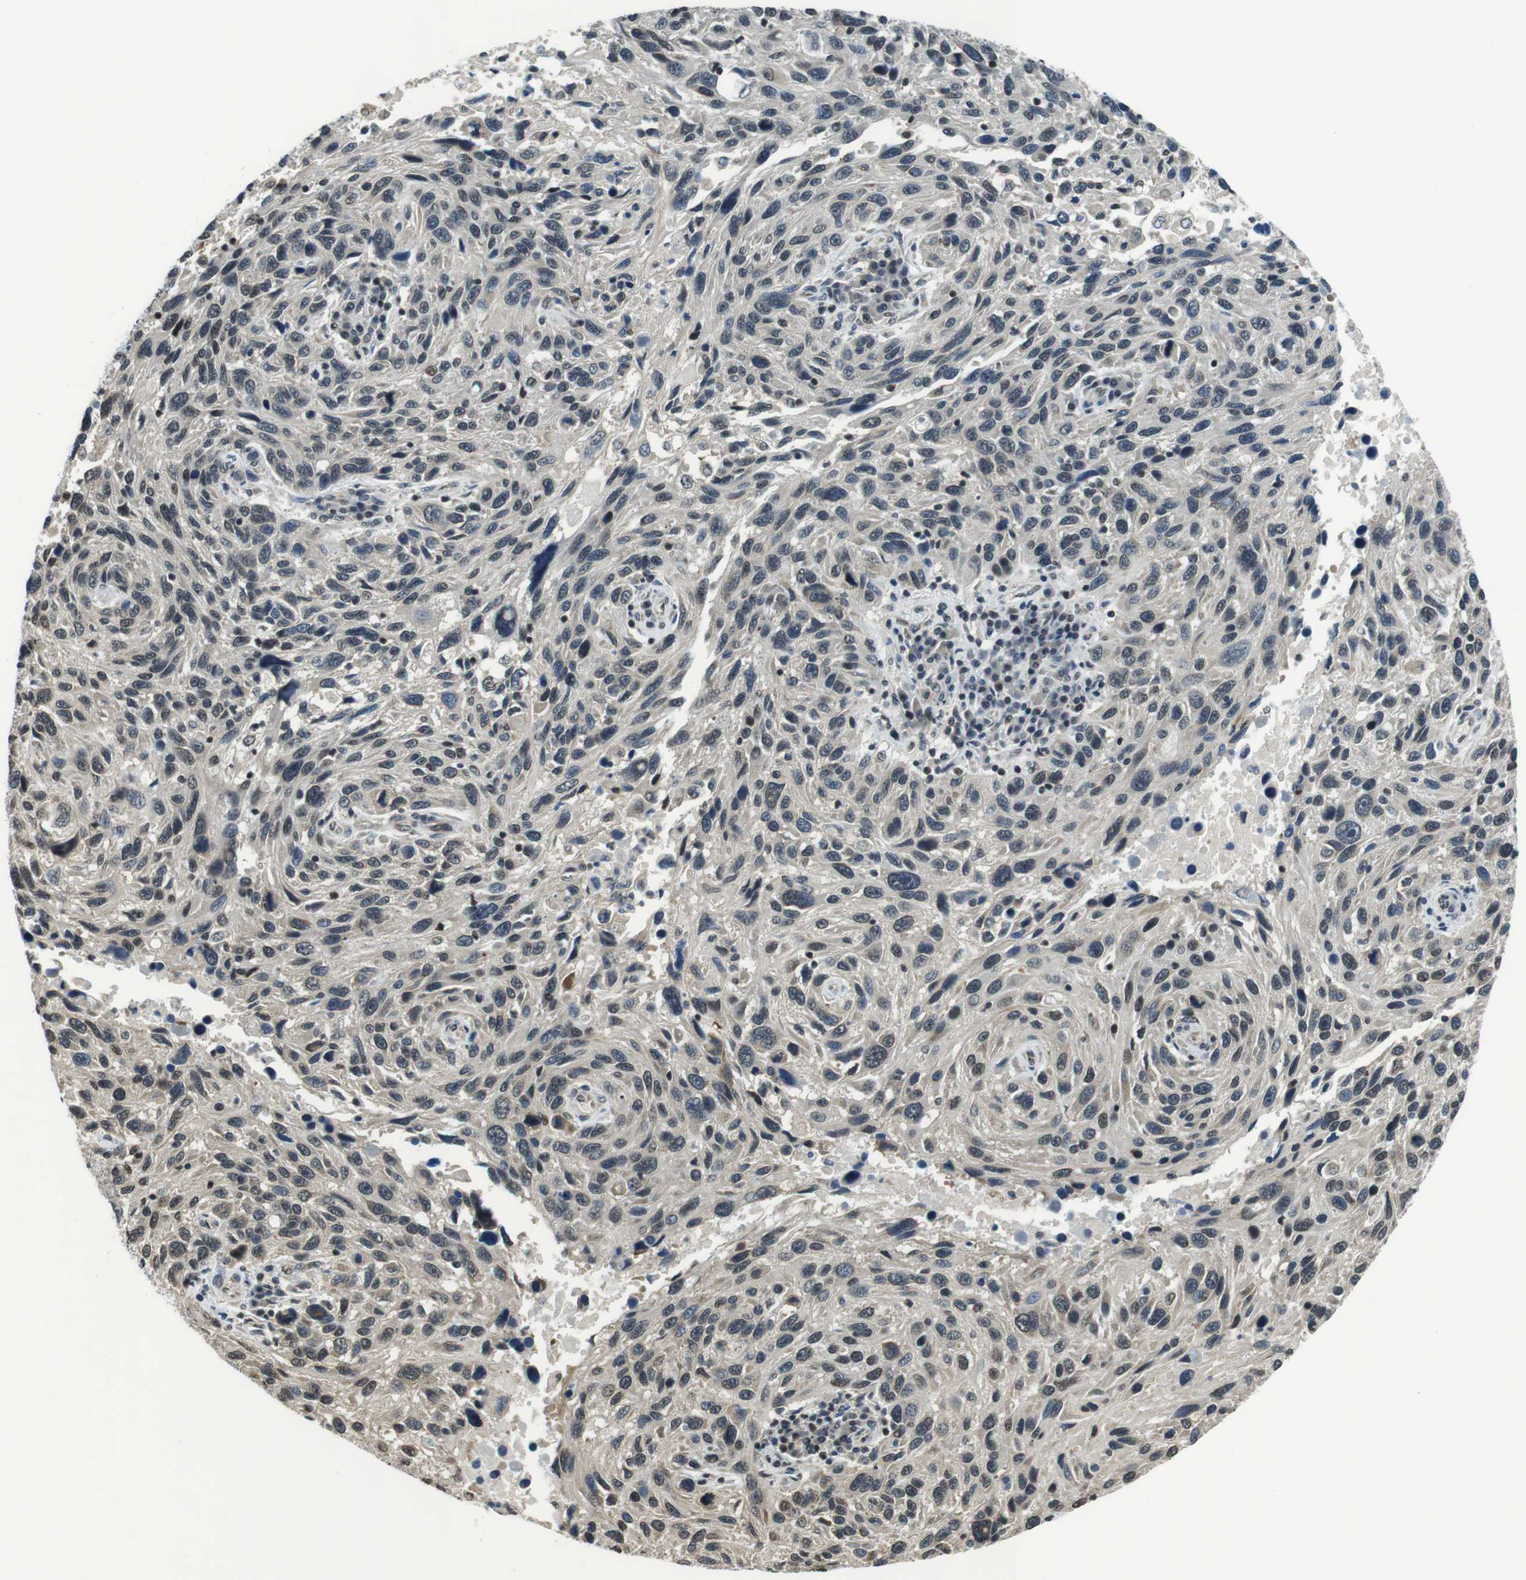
{"staining": {"intensity": "weak", "quantity": "25%-75%", "location": "nuclear"}, "tissue": "melanoma", "cell_type": "Tumor cells", "image_type": "cancer", "snomed": [{"axis": "morphology", "description": "Malignant melanoma, NOS"}, {"axis": "topography", "description": "Skin"}], "caption": "Protein expression analysis of melanoma exhibits weak nuclear expression in about 25%-75% of tumor cells.", "gene": "NEK4", "patient": {"sex": "male", "age": 53}}